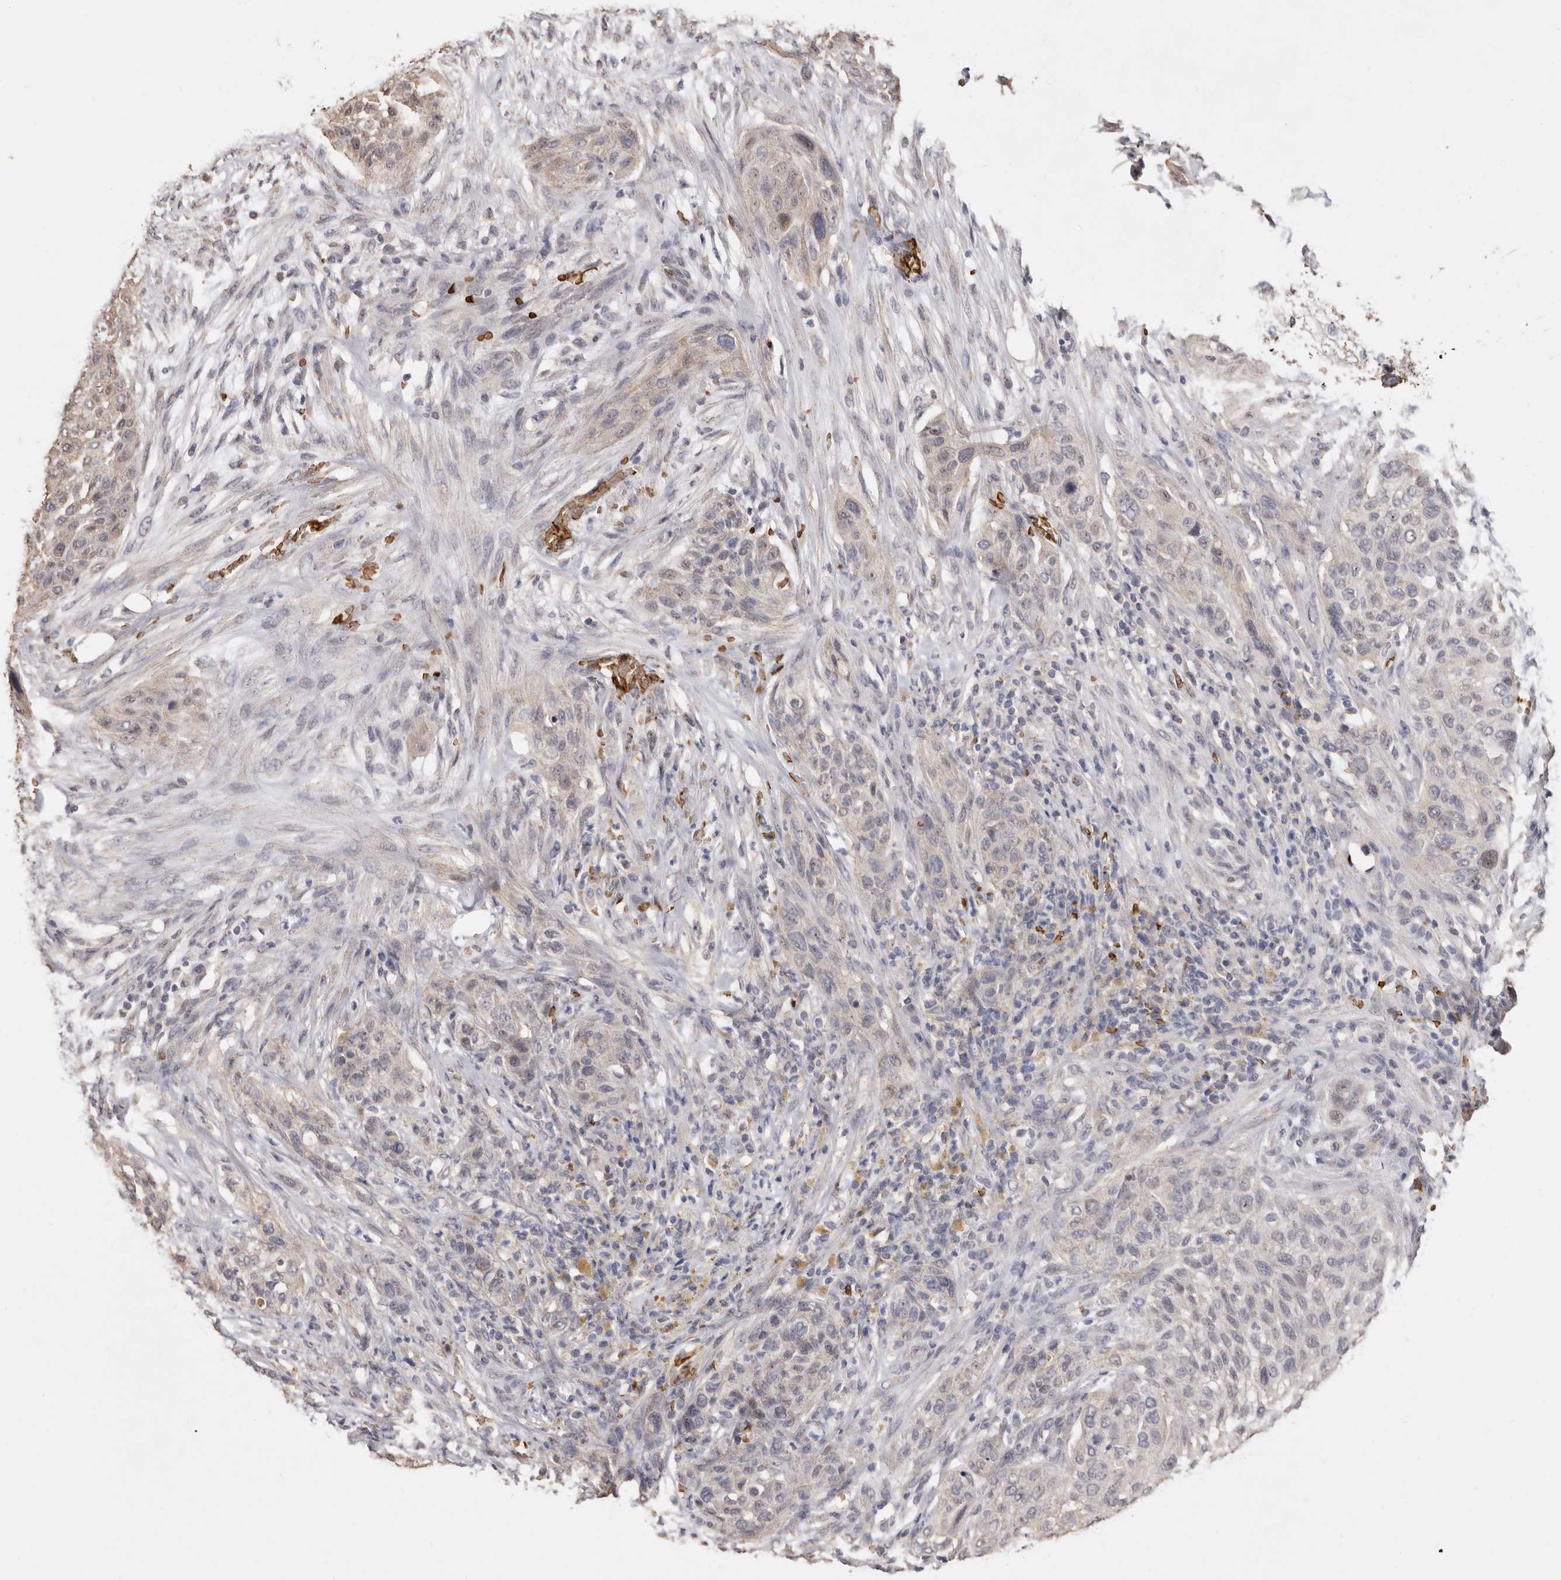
{"staining": {"intensity": "negative", "quantity": "none", "location": "none"}, "tissue": "urothelial cancer", "cell_type": "Tumor cells", "image_type": "cancer", "snomed": [{"axis": "morphology", "description": "Urothelial carcinoma, High grade"}, {"axis": "topography", "description": "Urinary bladder"}], "caption": "This image is of urothelial cancer stained with immunohistochemistry (IHC) to label a protein in brown with the nuclei are counter-stained blue. There is no positivity in tumor cells. (Brightfield microscopy of DAB (3,3'-diaminobenzidine) immunohistochemistry (IHC) at high magnification).", "gene": "GRAMD2A", "patient": {"sex": "male", "age": 35}}